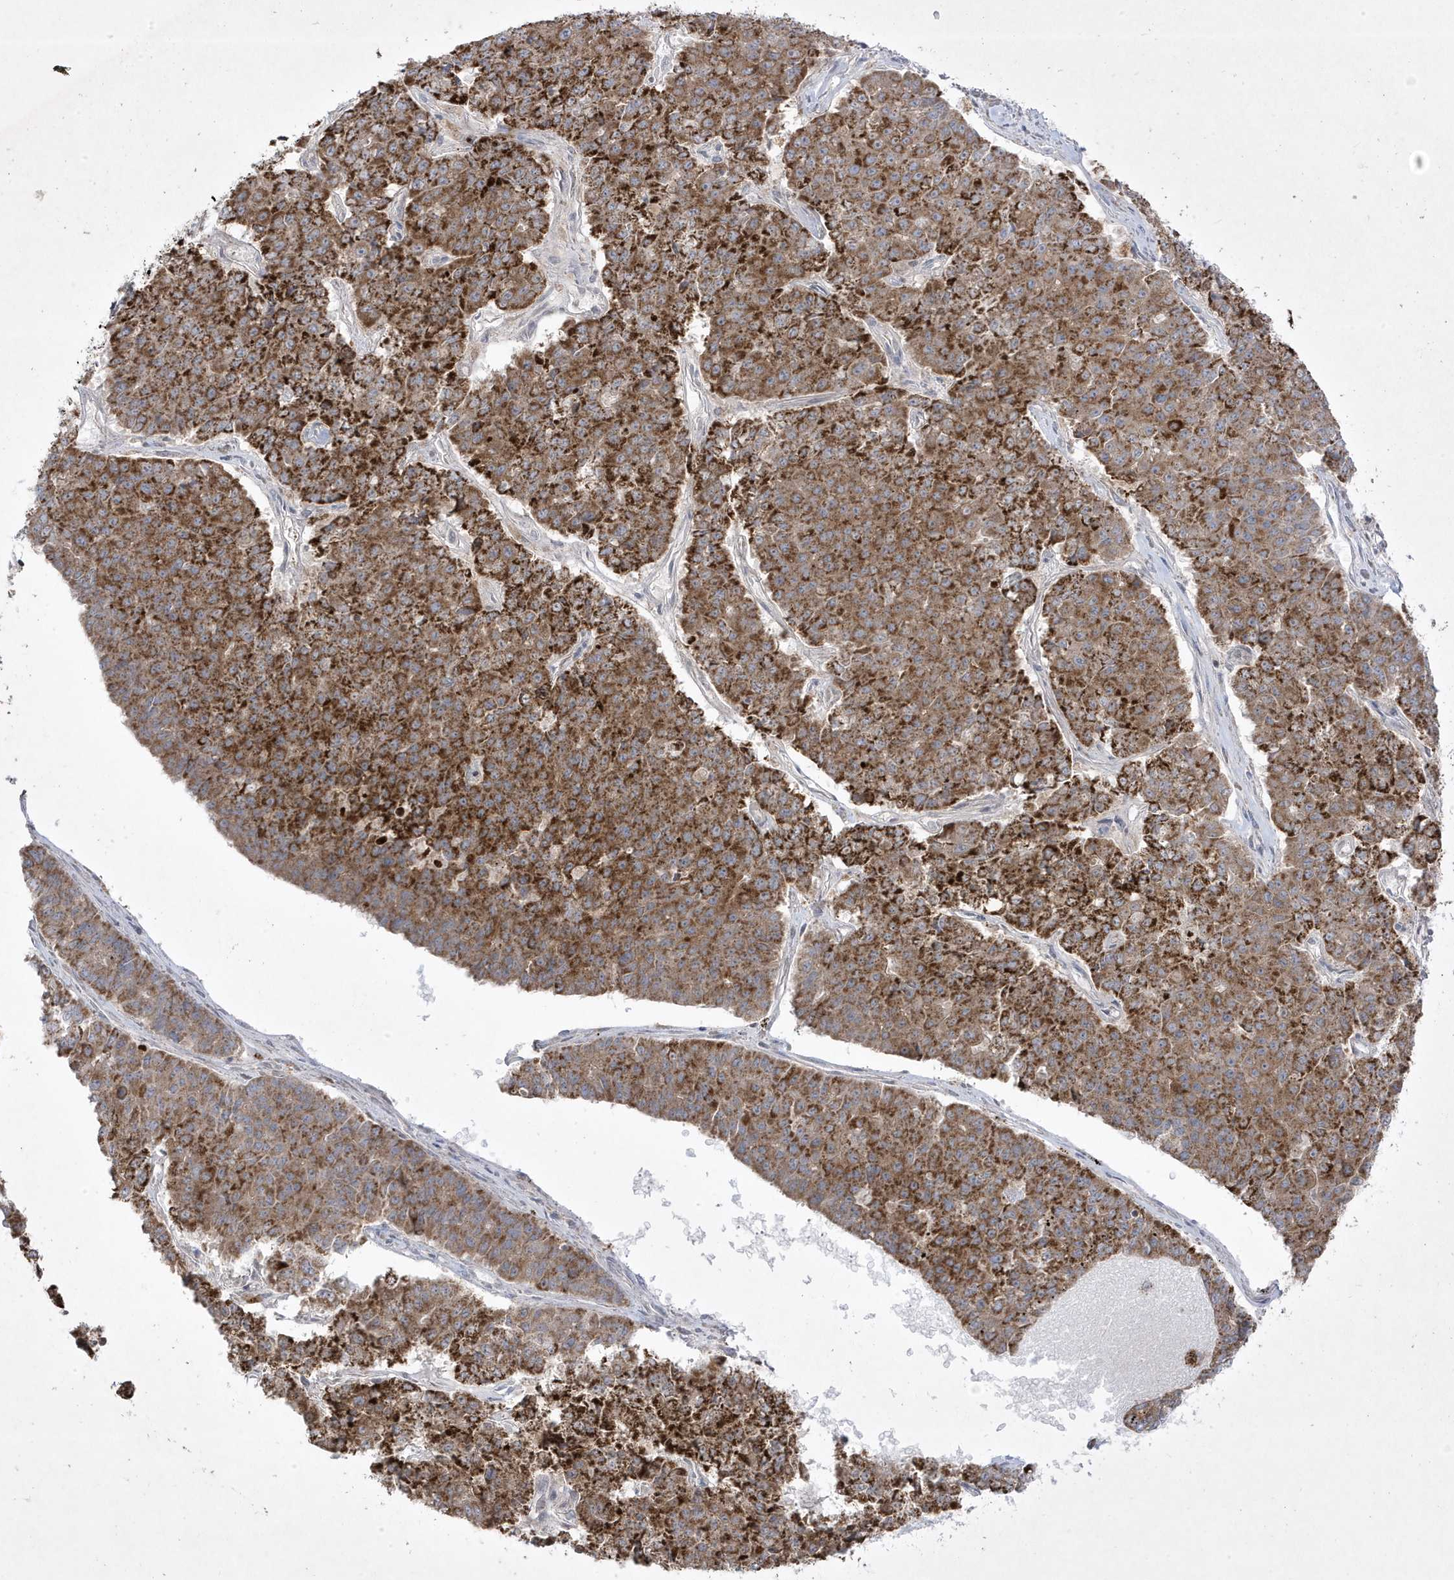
{"staining": {"intensity": "strong", "quantity": ">75%", "location": "cytoplasmic/membranous"}, "tissue": "pancreatic cancer", "cell_type": "Tumor cells", "image_type": "cancer", "snomed": [{"axis": "morphology", "description": "Adenocarcinoma, NOS"}, {"axis": "topography", "description": "Pancreas"}], "caption": "Adenocarcinoma (pancreatic) tissue demonstrates strong cytoplasmic/membranous expression in approximately >75% of tumor cells, visualized by immunohistochemistry.", "gene": "ADAMTSL3", "patient": {"sex": "male", "age": 50}}